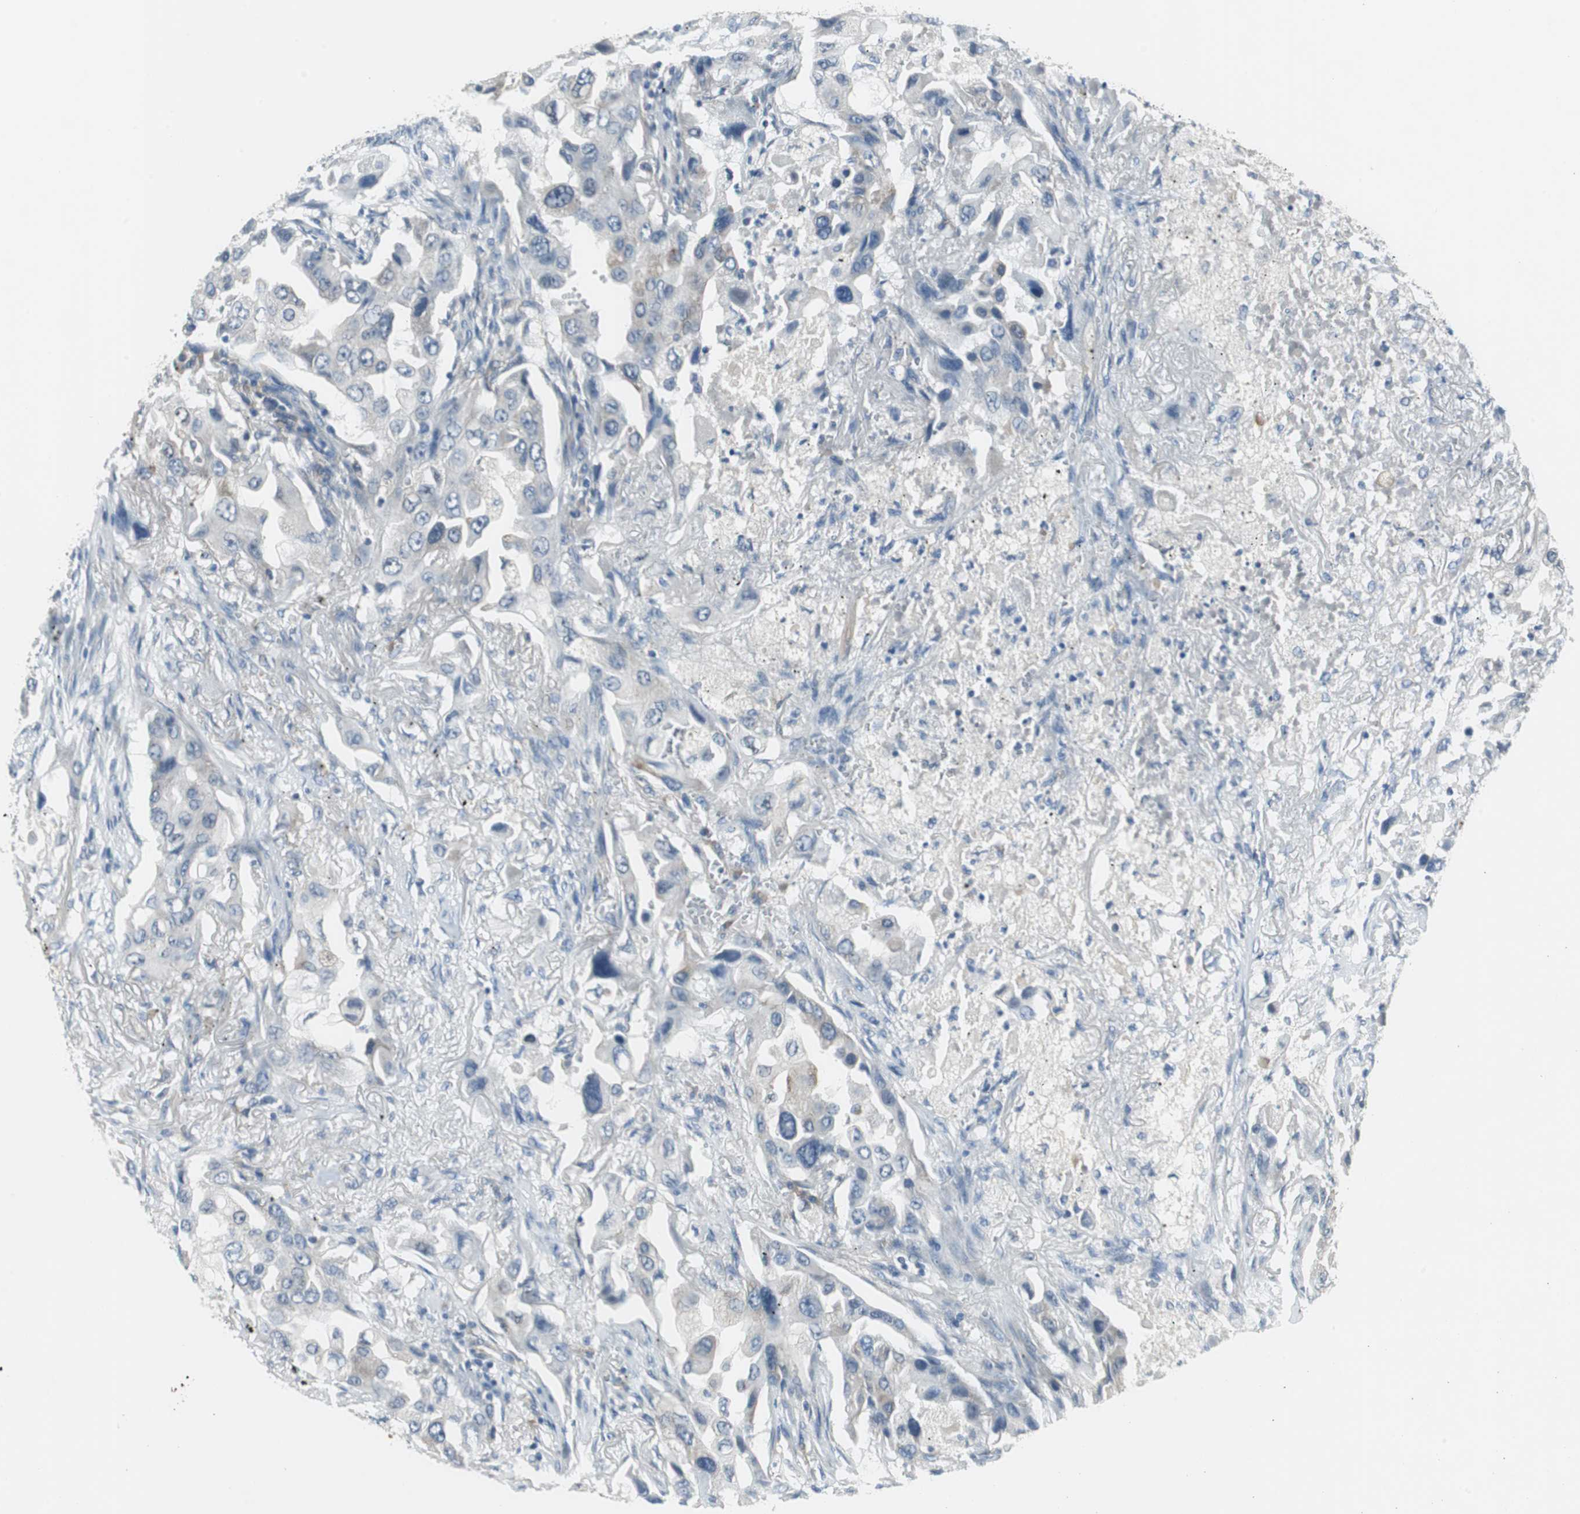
{"staining": {"intensity": "negative", "quantity": "none", "location": "none"}, "tissue": "lung cancer", "cell_type": "Tumor cells", "image_type": "cancer", "snomed": [{"axis": "morphology", "description": "Adenocarcinoma, NOS"}, {"axis": "topography", "description": "Lung"}], "caption": "A histopathology image of human lung cancer (adenocarcinoma) is negative for staining in tumor cells.", "gene": "PLAA", "patient": {"sex": "female", "age": 65}}